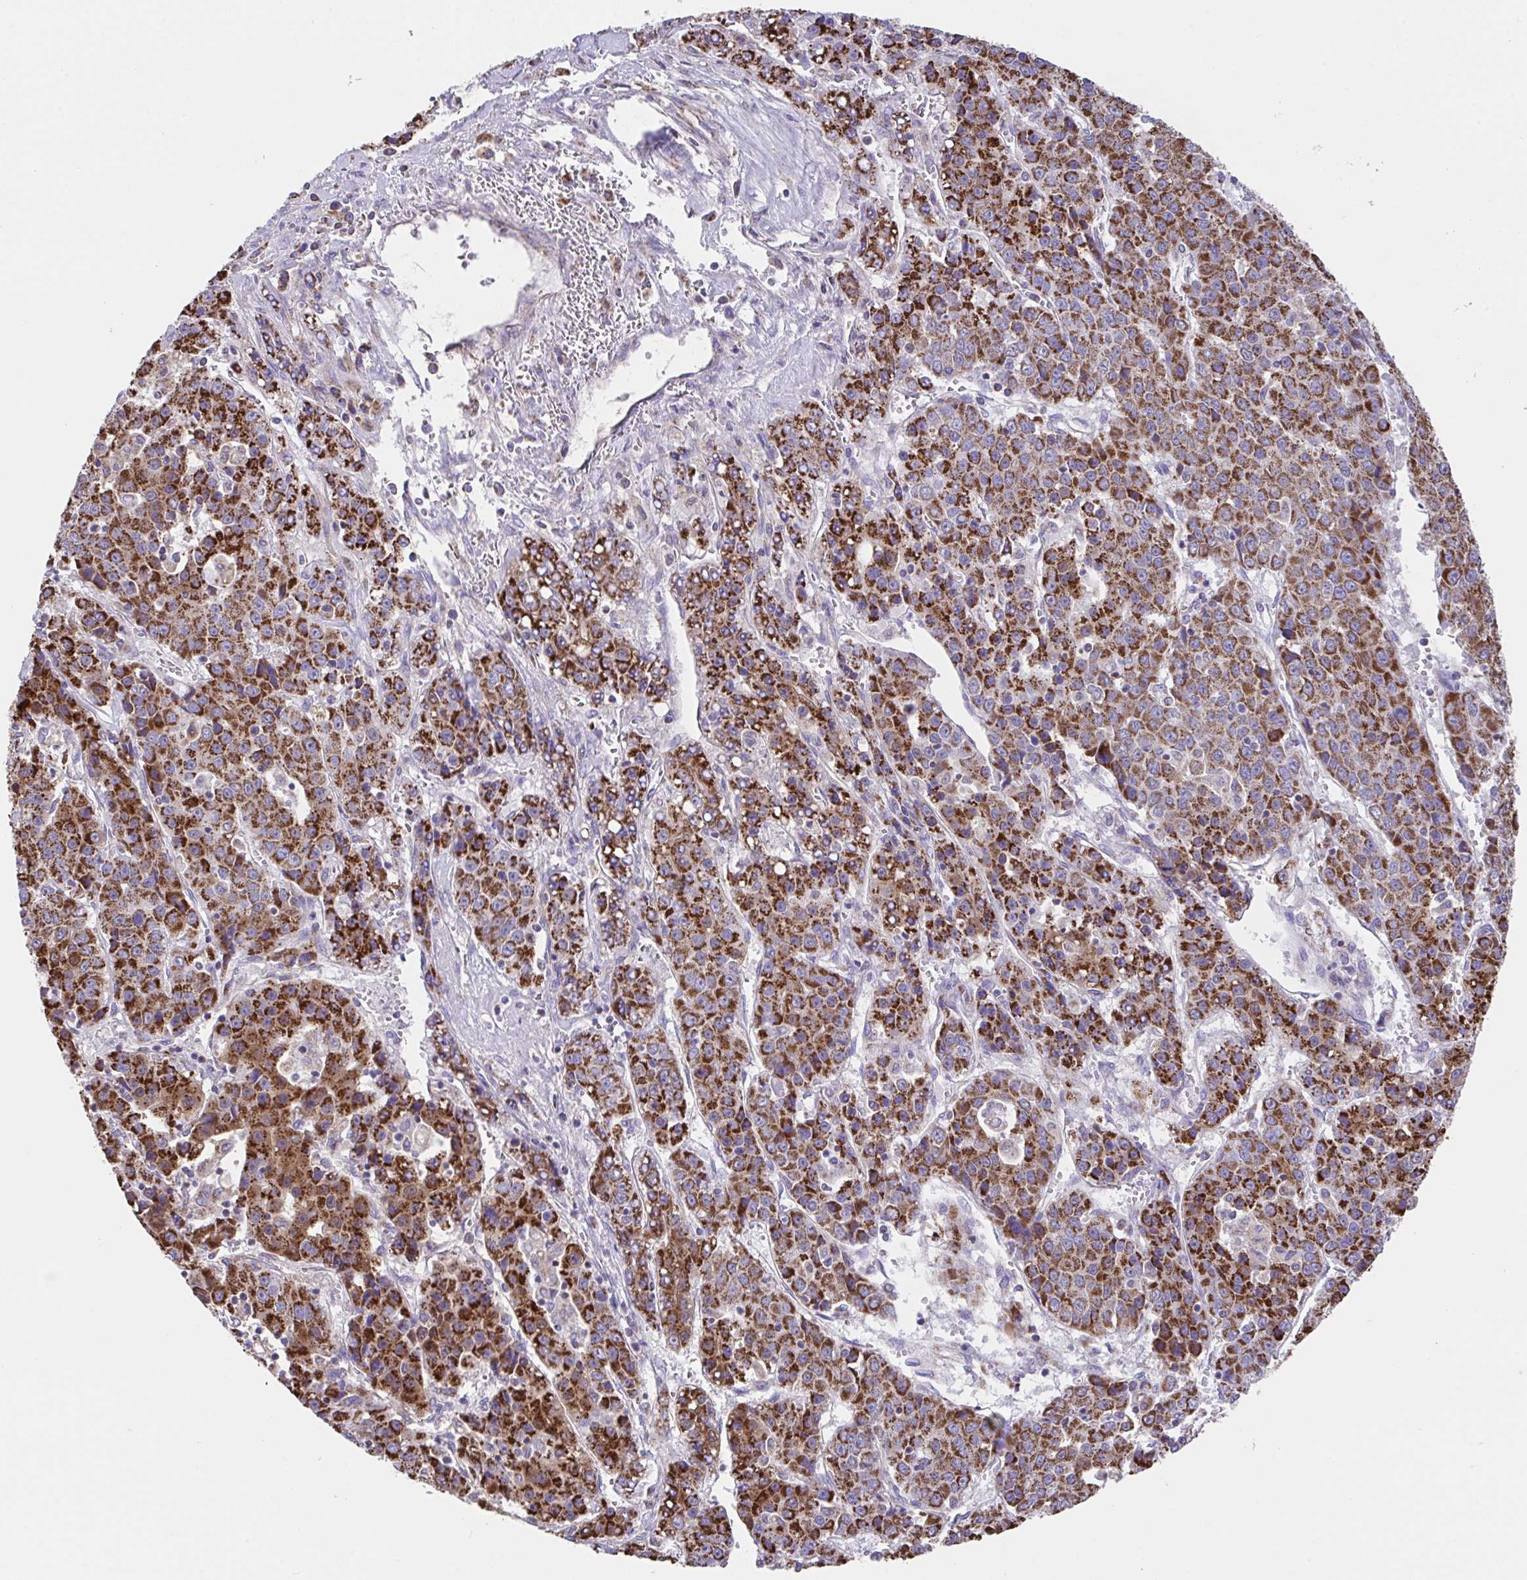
{"staining": {"intensity": "strong", "quantity": ">75%", "location": "cytoplasmic/membranous"}, "tissue": "liver cancer", "cell_type": "Tumor cells", "image_type": "cancer", "snomed": [{"axis": "morphology", "description": "Carcinoma, Hepatocellular, NOS"}, {"axis": "topography", "description": "Liver"}], "caption": "This micrograph demonstrates IHC staining of human hepatocellular carcinoma (liver), with high strong cytoplasmic/membranous positivity in approximately >75% of tumor cells.", "gene": "PCMTD2", "patient": {"sex": "female", "age": 53}}